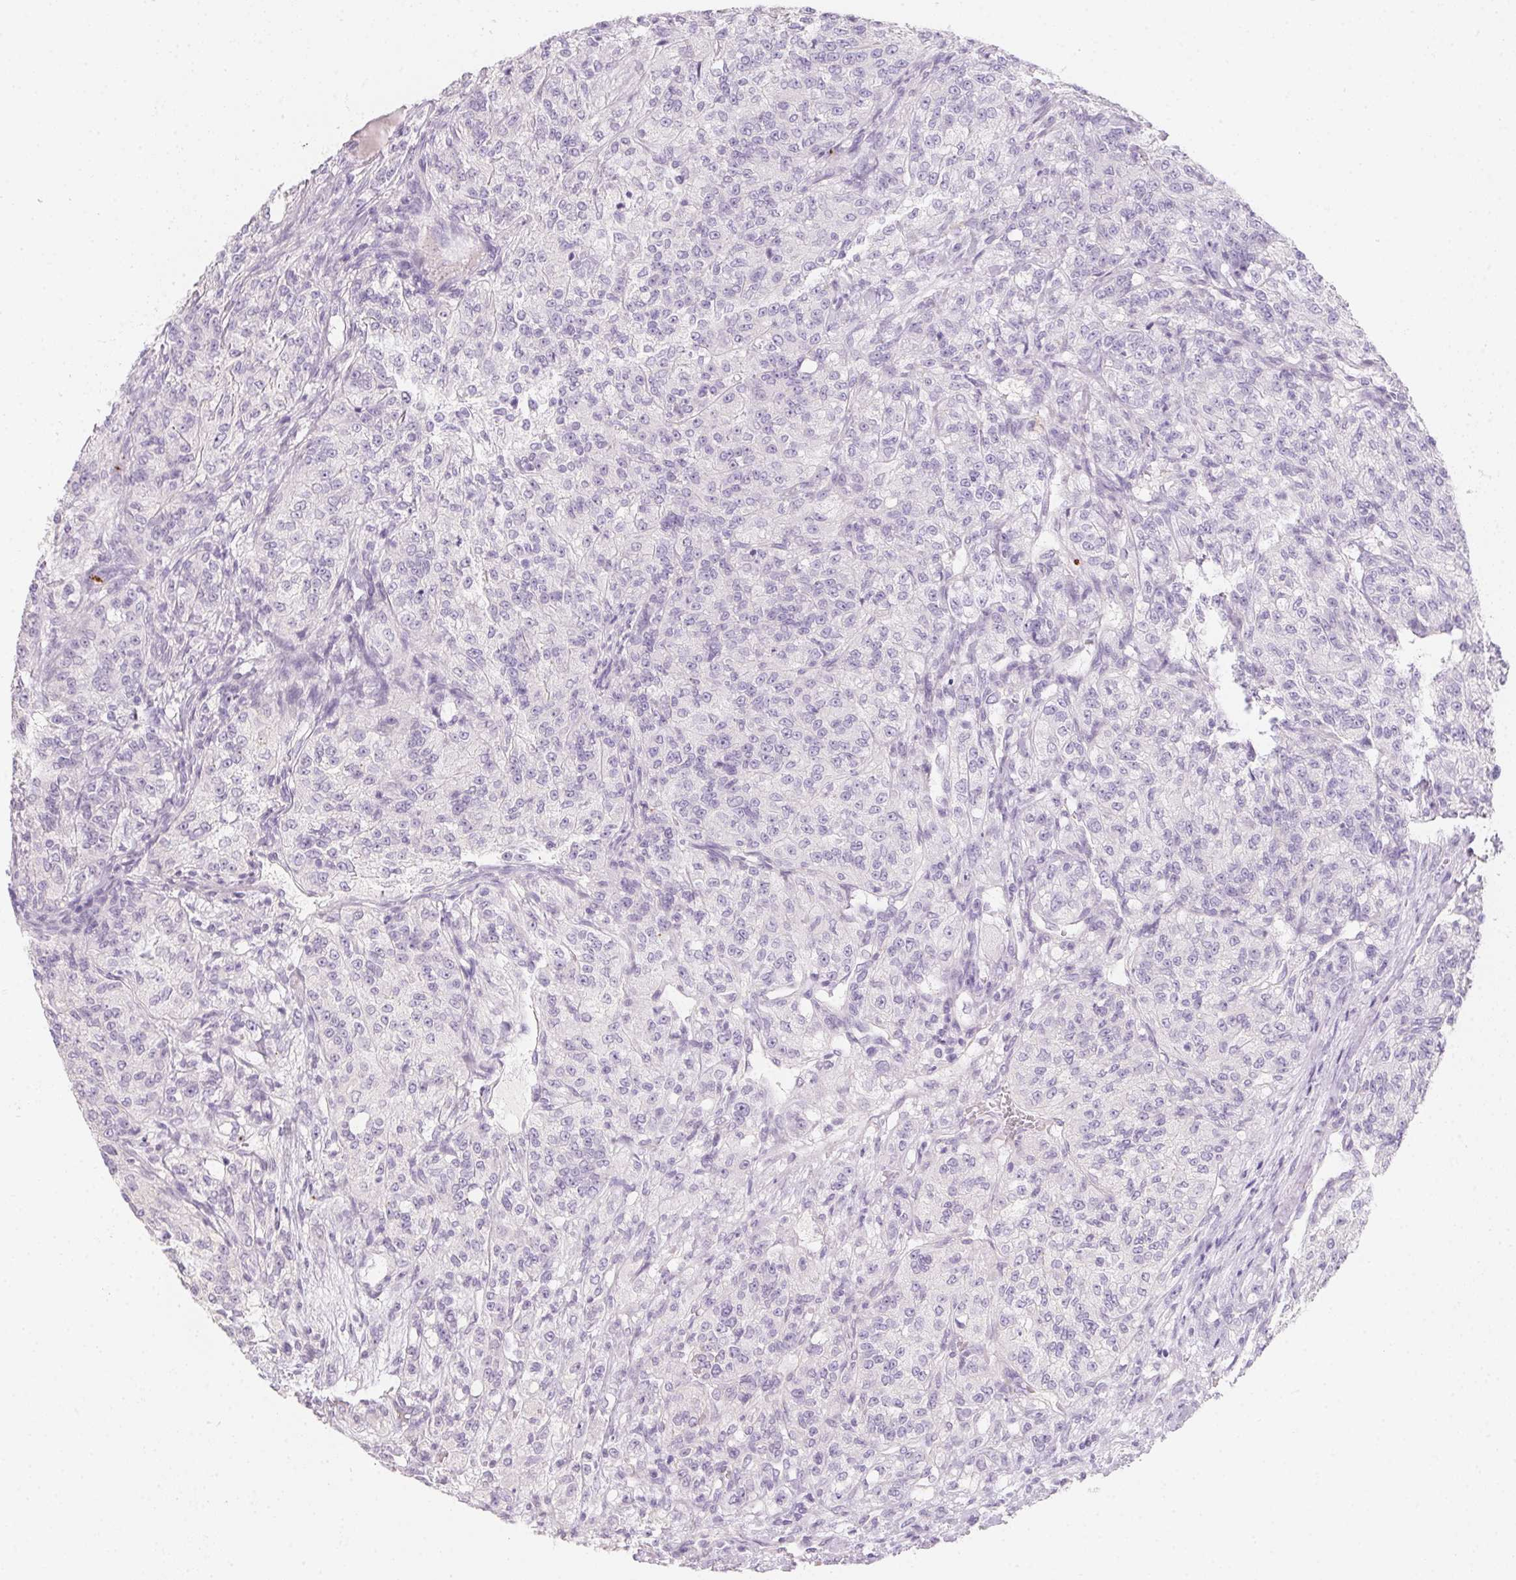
{"staining": {"intensity": "negative", "quantity": "none", "location": "none"}, "tissue": "renal cancer", "cell_type": "Tumor cells", "image_type": "cancer", "snomed": [{"axis": "morphology", "description": "Adenocarcinoma, NOS"}, {"axis": "topography", "description": "Kidney"}], "caption": "Renal cancer (adenocarcinoma) stained for a protein using immunohistochemistry (IHC) demonstrates no staining tumor cells.", "gene": "MYL4", "patient": {"sex": "female", "age": 63}}